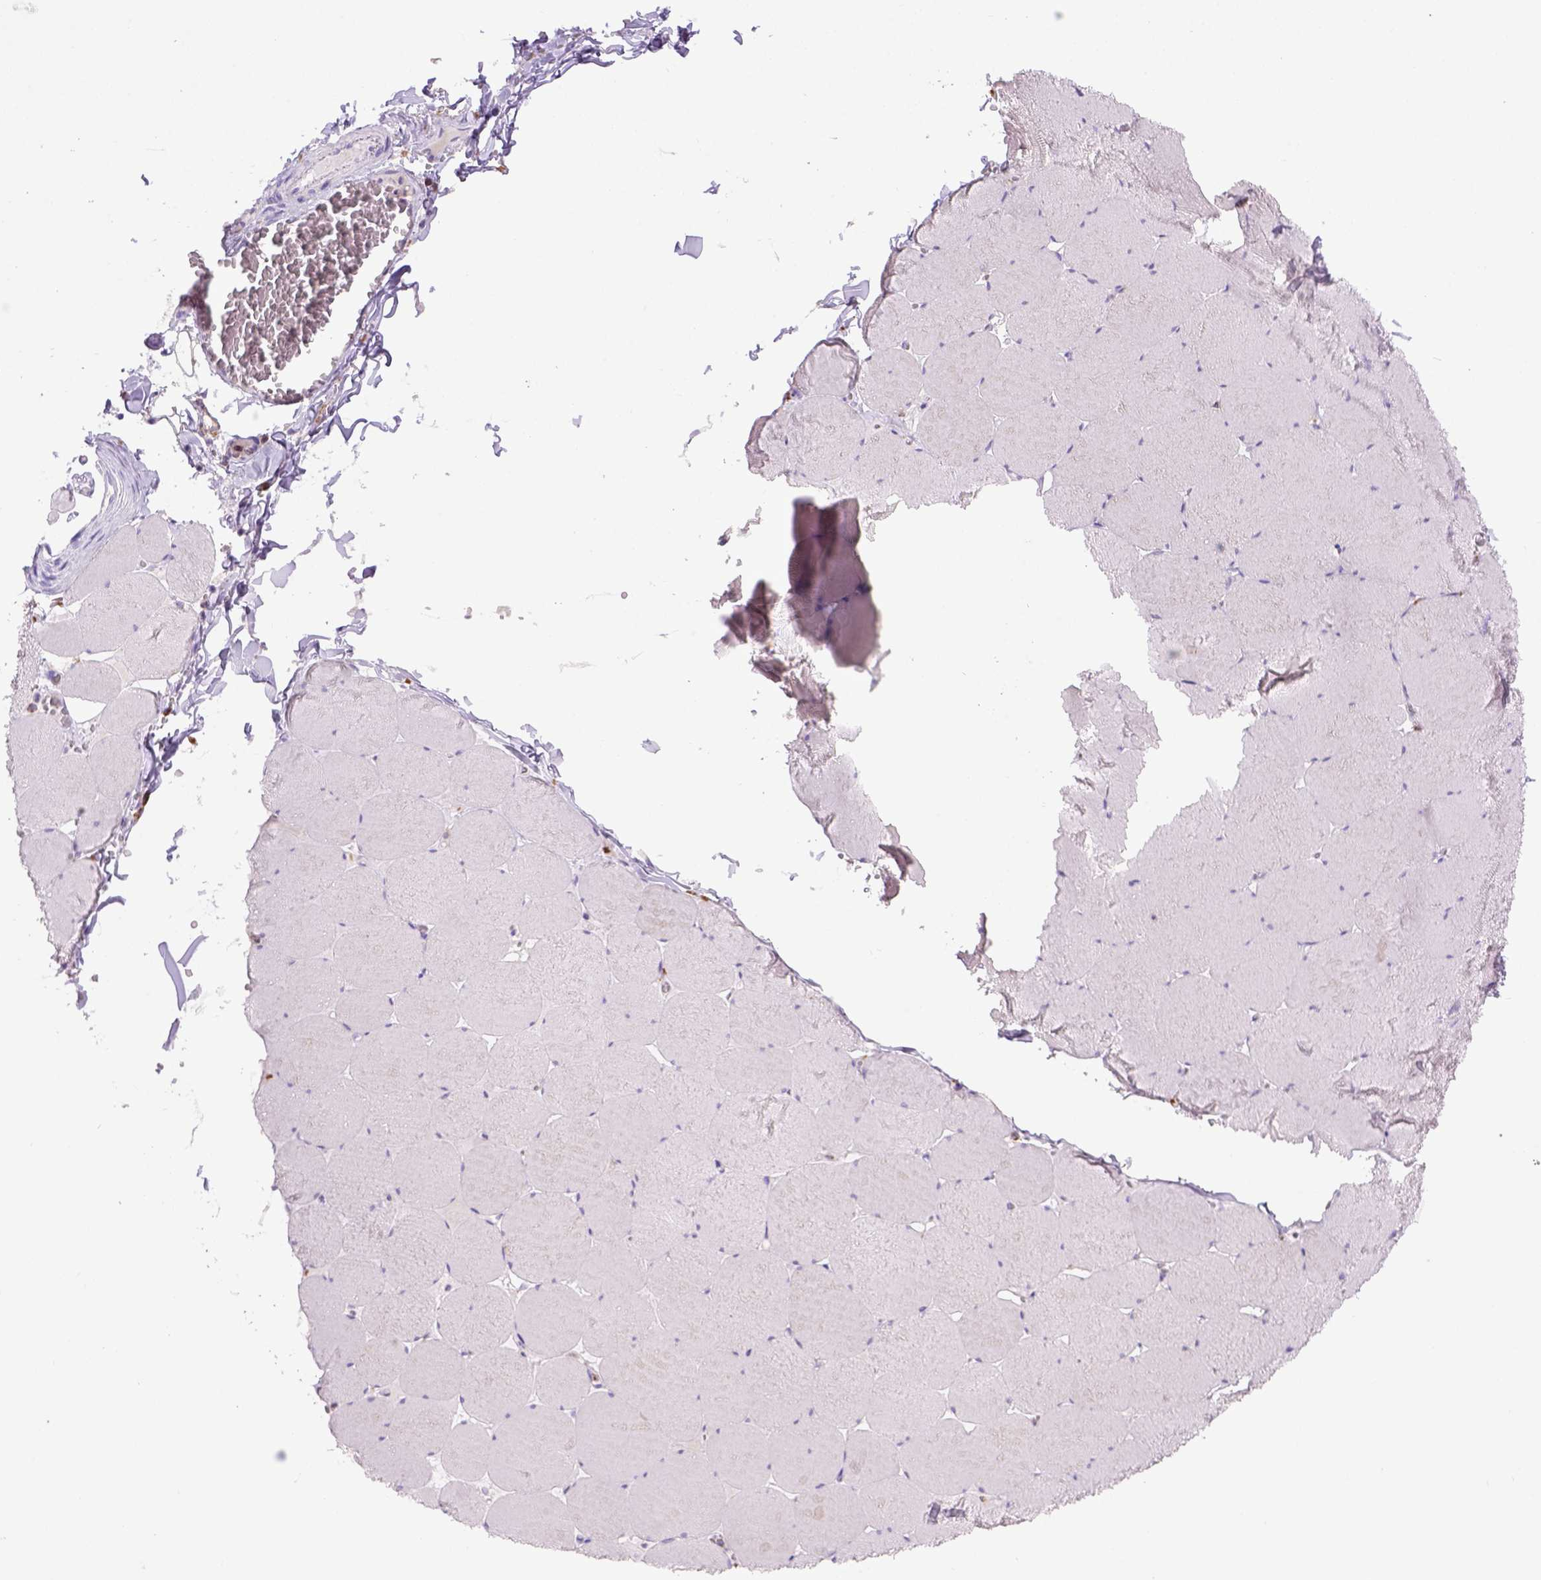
{"staining": {"intensity": "negative", "quantity": "none", "location": "none"}, "tissue": "skeletal muscle", "cell_type": "Myocytes", "image_type": "normal", "snomed": [{"axis": "morphology", "description": "Normal tissue, NOS"}, {"axis": "morphology", "description": "Malignant melanoma, Metastatic site"}, {"axis": "topography", "description": "Skeletal muscle"}], "caption": "IHC of benign human skeletal muscle shows no staining in myocytes.", "gene": "CD68", "patient": {"sex": "male", "age": 50}}